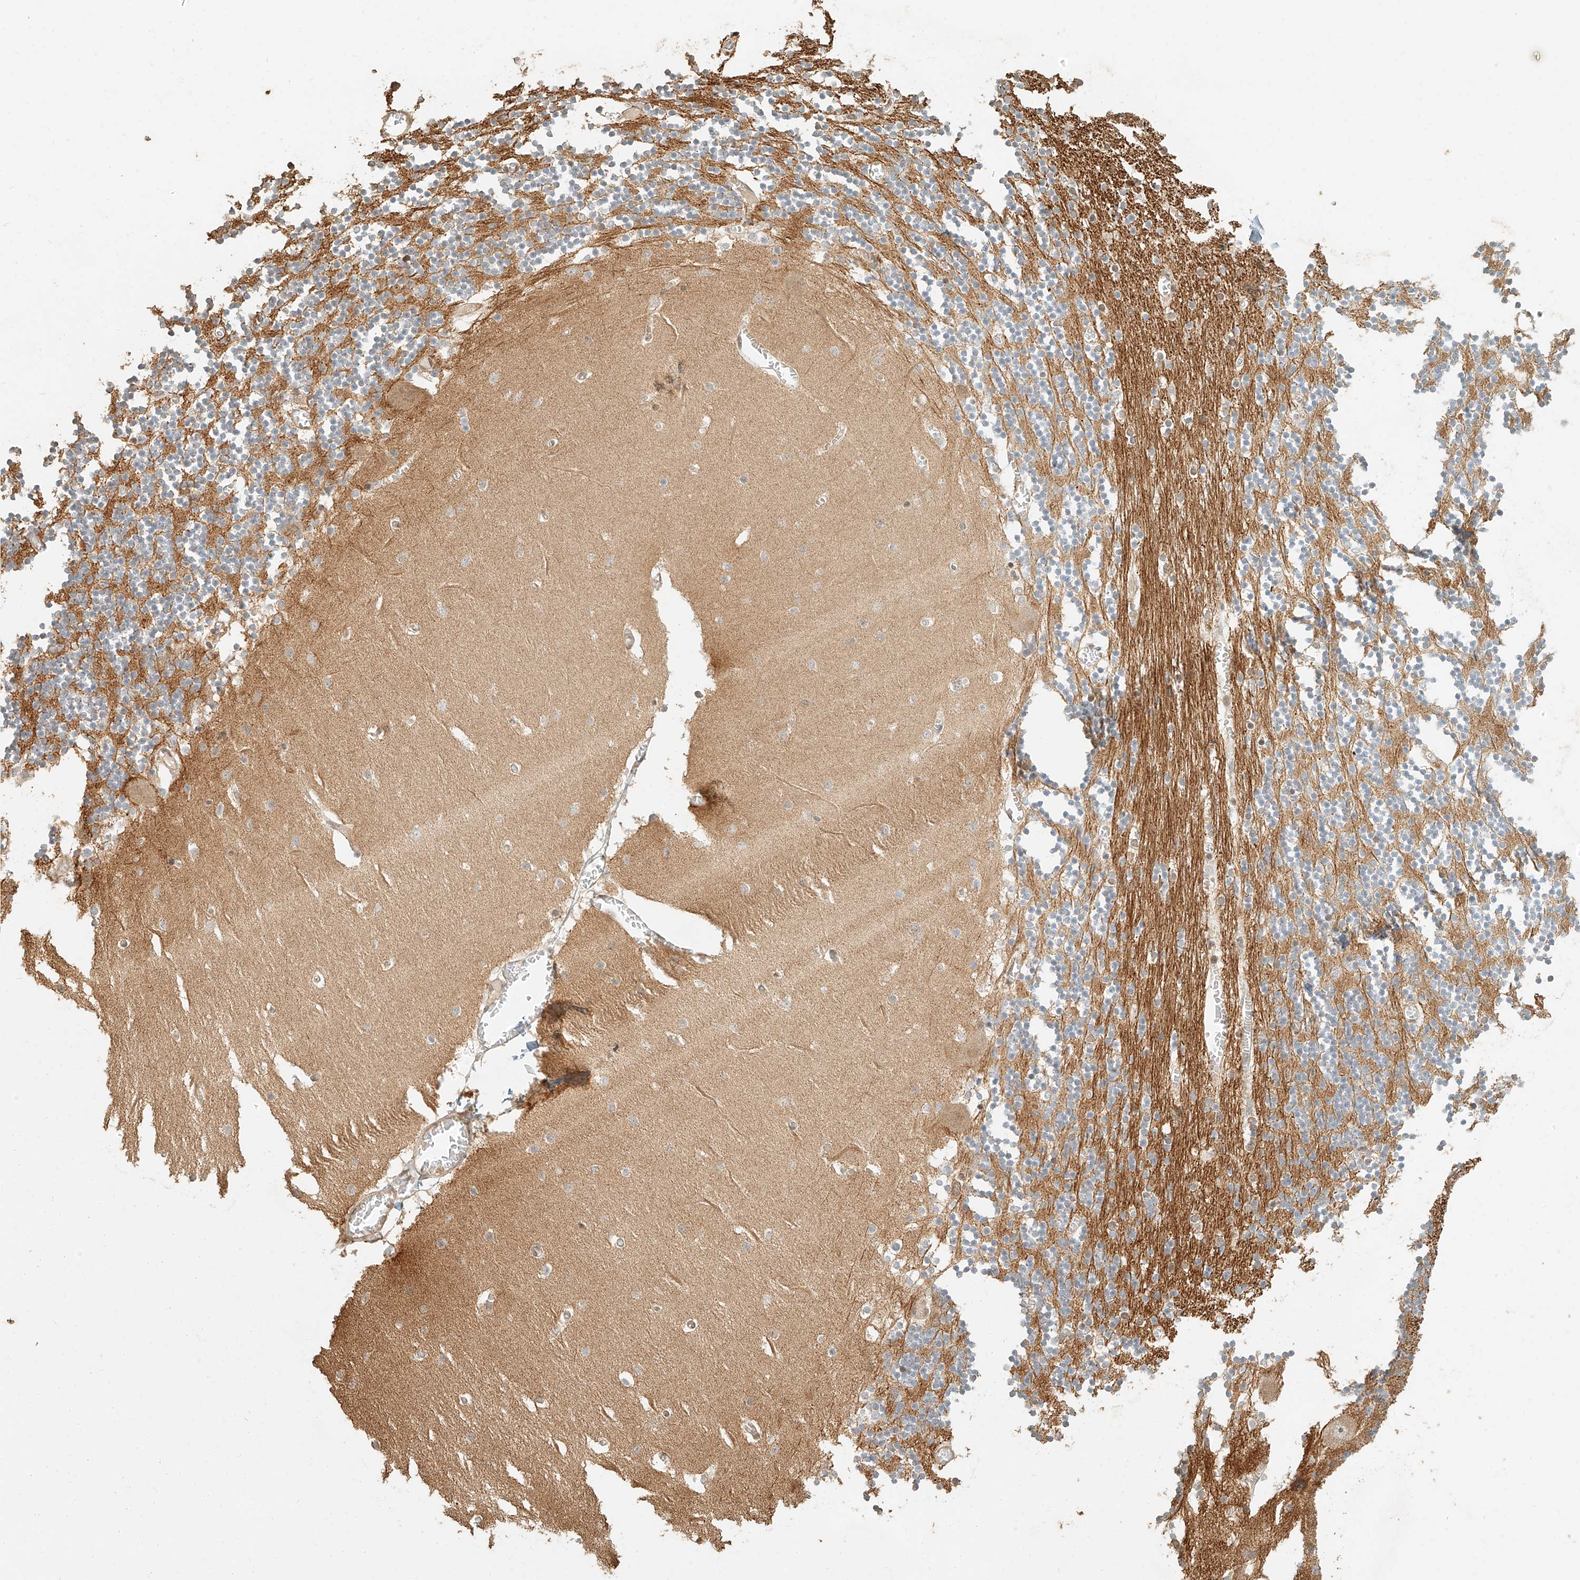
{"staining": {"intensity": "moderate", "quantity": ">75%", "location": "cytoplasmic/membranous"}, "tissue": "cerebellum", "cell_type": "Cells in granular layer", "image_type": "normal", "snomed": [{"axis": "morphology", "description": "Normal tissue, NOS"}, {"axis": "topography", "description": "Cerebellum"}], "caption": "The histopathology image demonstrates a brown stain indicating the presence of a protein in the cytoplasmic/membranous of cells in granular layer in cerebellum. Immunohistochemistry stains the protein of interest in brown and the nuclei are stained blue.", "gene": "NAP1L1", "patient": {"sex": "female", "age": 28}}